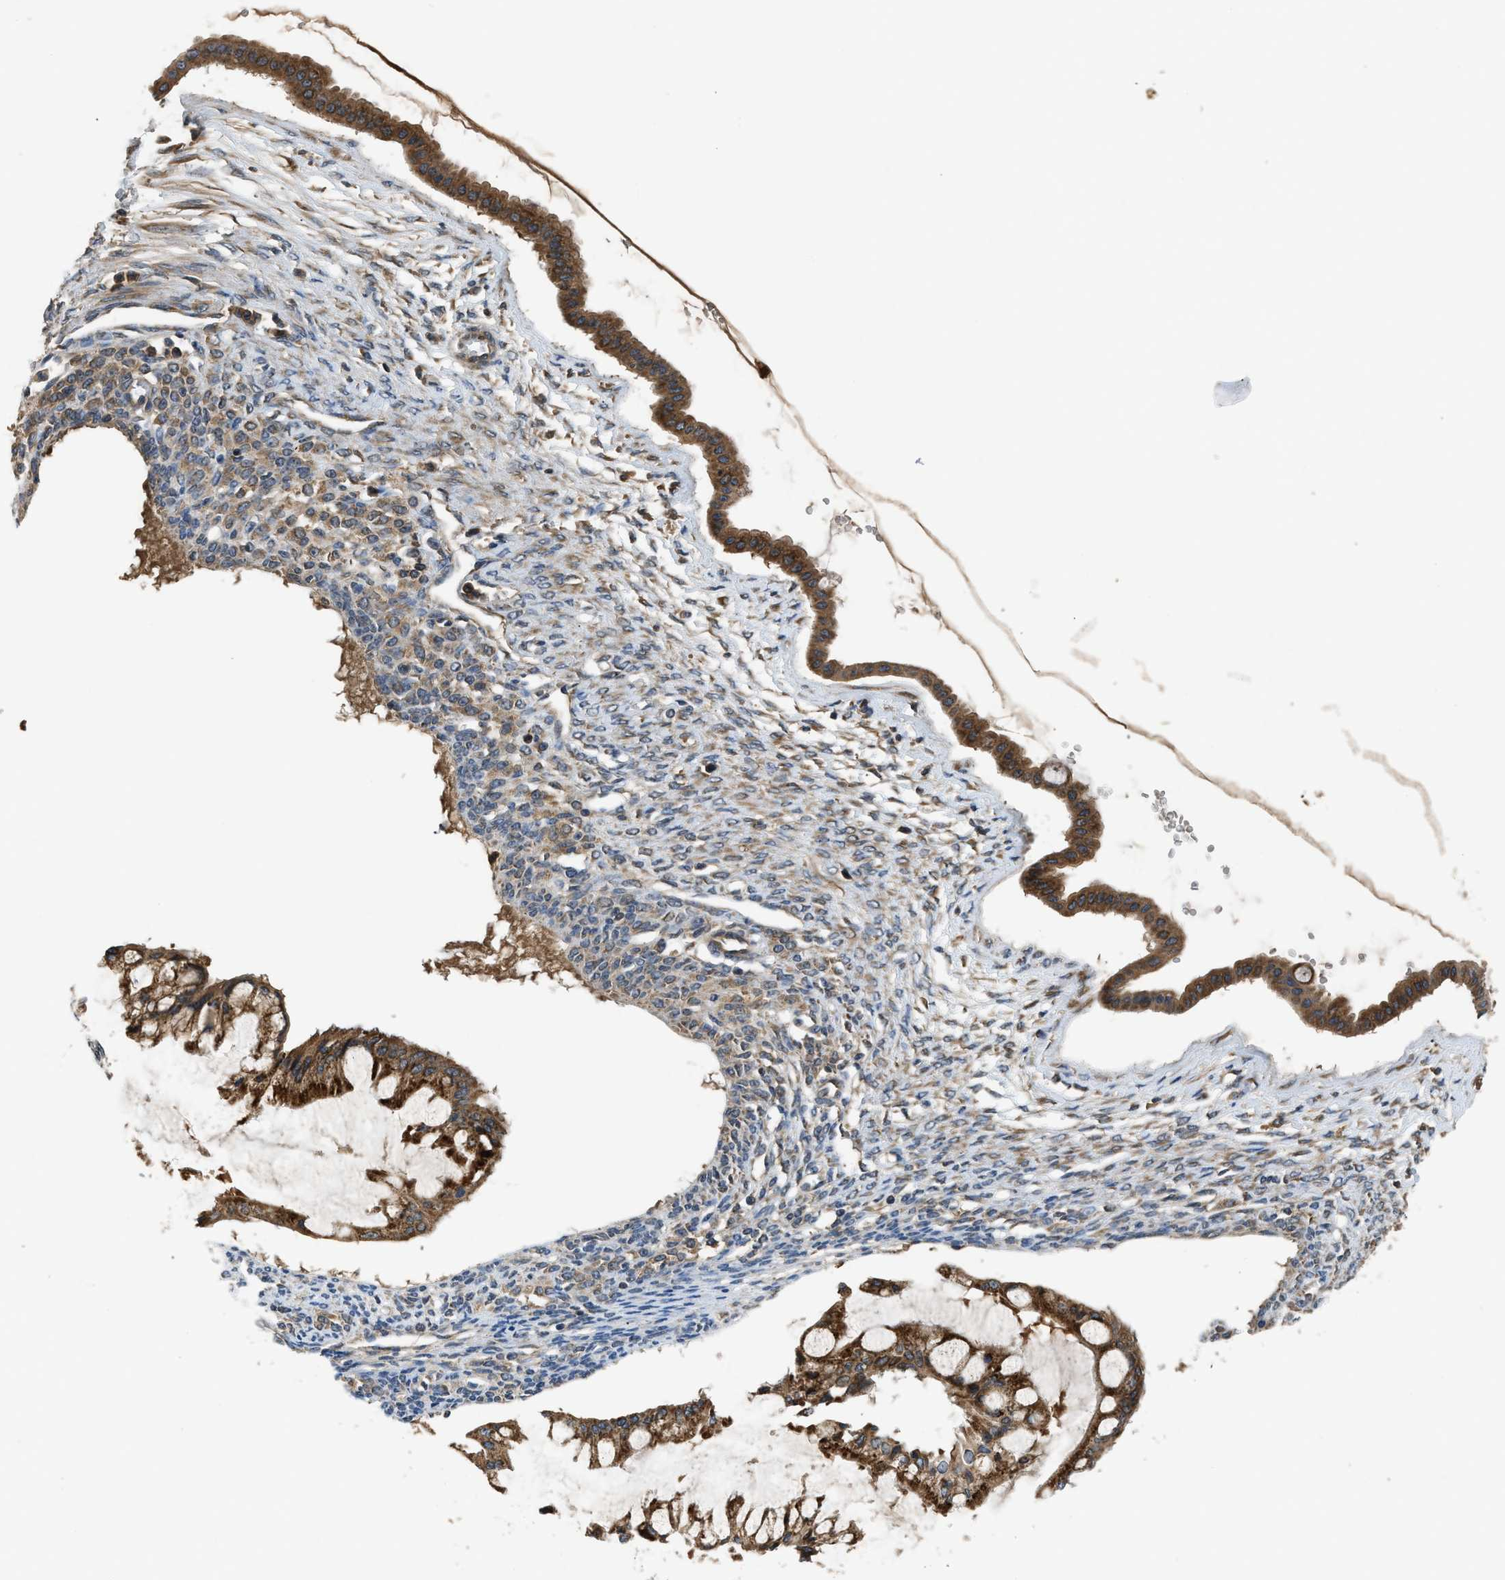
{"staining": {"intensity": "strong", "quantity": ">75%", "location": "cytoplasmic/membranous"}, "tissue": "ovarian cancer", "cell_type": "Tumor cells", "image_type": "cancer", "snomed": [{"axis": "morphology", "description": "Cystadenocarcinoma, mucinous, NOS"}, {"axis": "topography", "description": "Ovary"}], "caption": "IHC image of human ovarian cancer (mucinous cystadenocarcinoma) stained for a protein (brown), which shows high levels of strong cytoplasmic/membranous staining in about >75% of tumor cells.", "gene": "PAFAH2", "patient": {"sex": "female", "age": 73}}